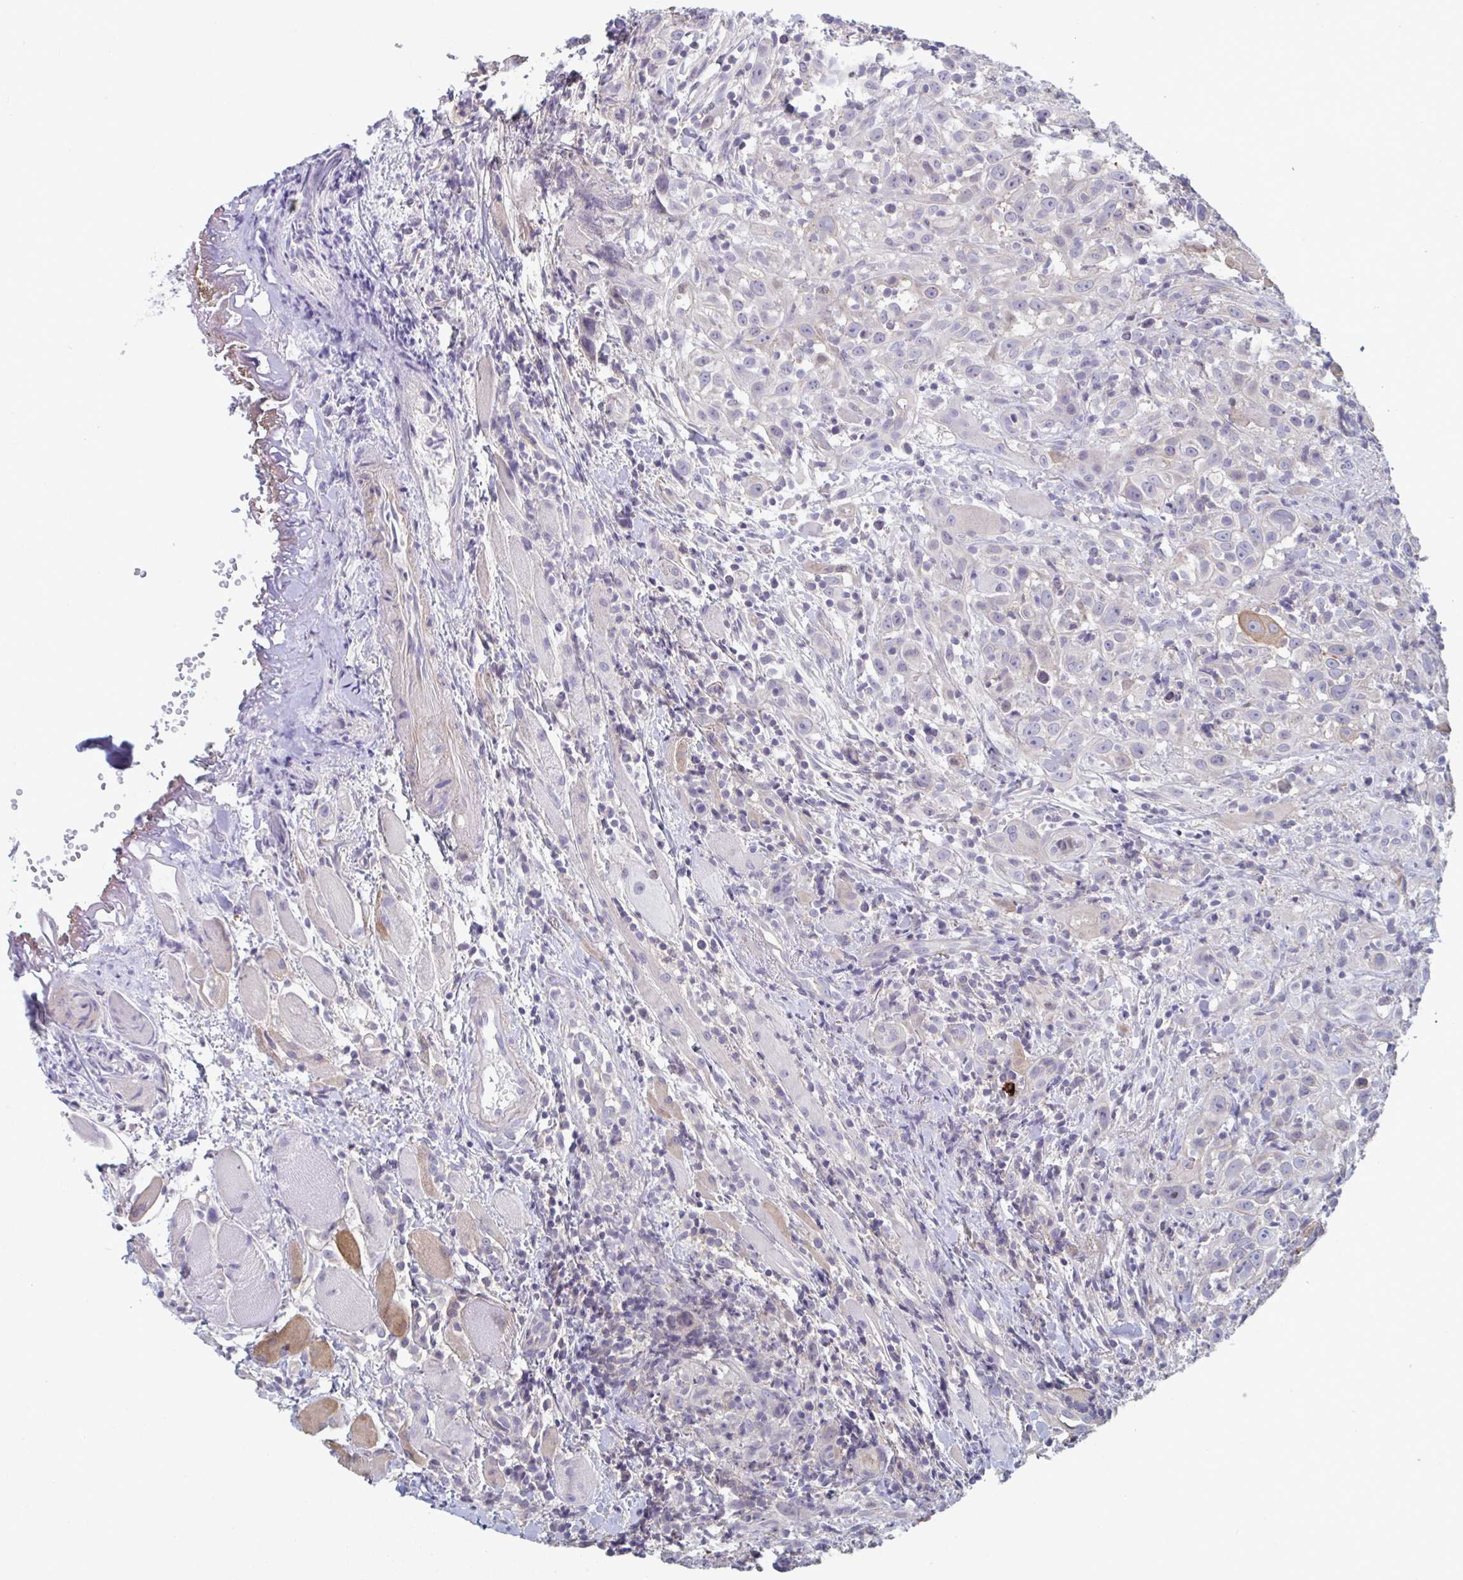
{"staining": {"intensity": "moderate", "quantity": "<25%", "location": "cytoplasmic/membranous"}, "tissue": "head and neck cancer", "cell_type": "Tumor cells", "image_type": "cancer", "snomed": [{"axis": "morphology", "description": "Squamous cell carcinoma, NOS"}, {"axis": "topography", "description": "Head-Neck"}], "caption": "Brown immunohistochemical staining in human head and neck cancer shows moderate cytoplasmic/membranous positivity in approximately <25% of tumor cells.", "gene": "STK26", "patient": {"sex": "female", "age": 95}}